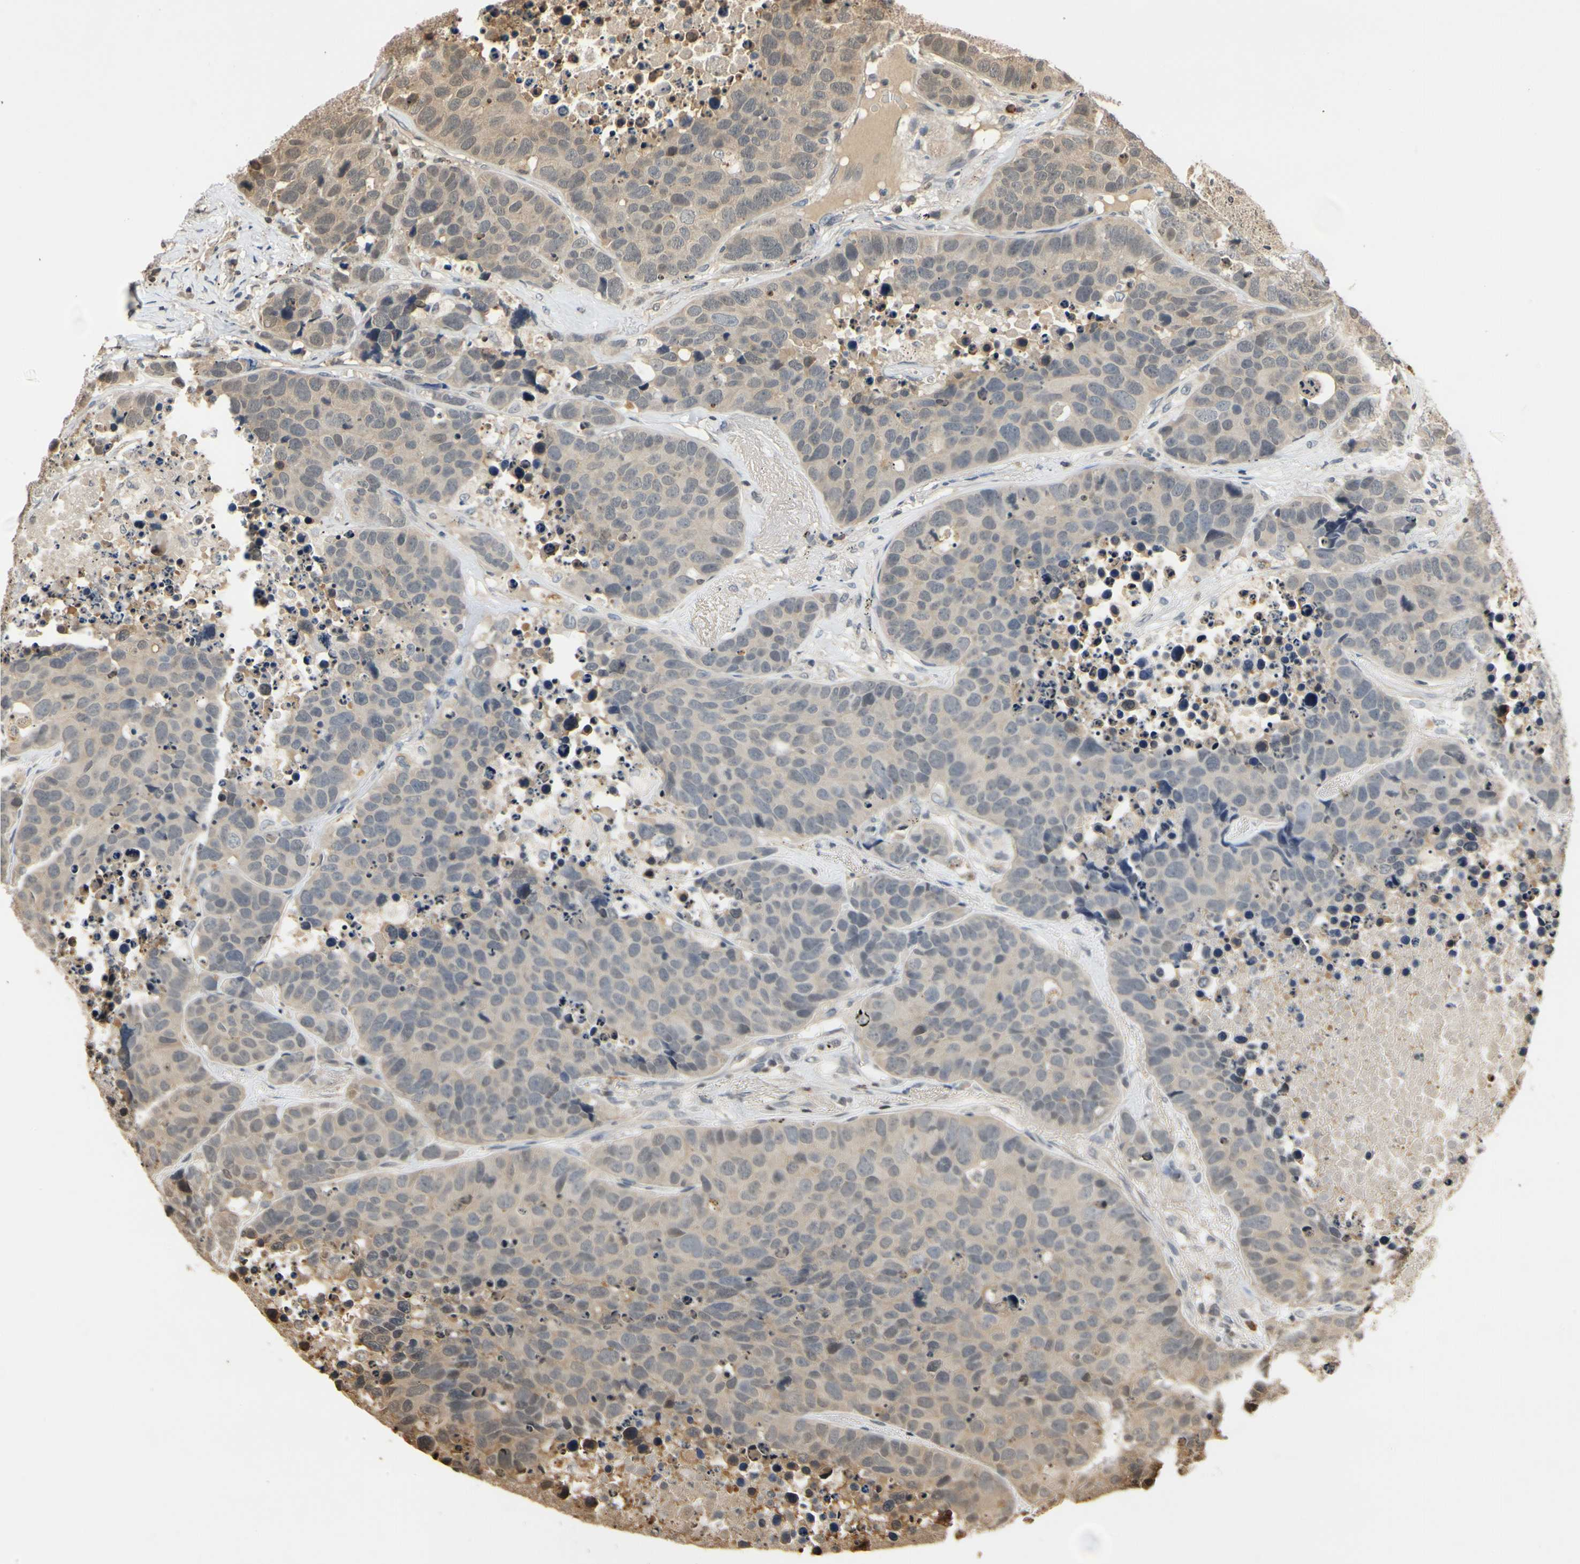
{"staining": {"intensity": "weak", "quantity": ">75%", "location": "cytoplasmic/membranous"}, "tissue": "carcinoid", "cell_type": "Tumor cells", "image_type": "cancer", "snomed": [{"axis": "morphology", "description": "Carcinoid, malignant, NOS"}, {"axis": "topography", "description": "Lung"}], "caption": "A brown stain shows weak cytoplasmic/membranous staining of a protein in carcinoid (malignant) tumor cells. (IHC, brightfield microscopy, high magnification).", "gene": "SOD1", "patient": {"sex": "male", "age": 60}}